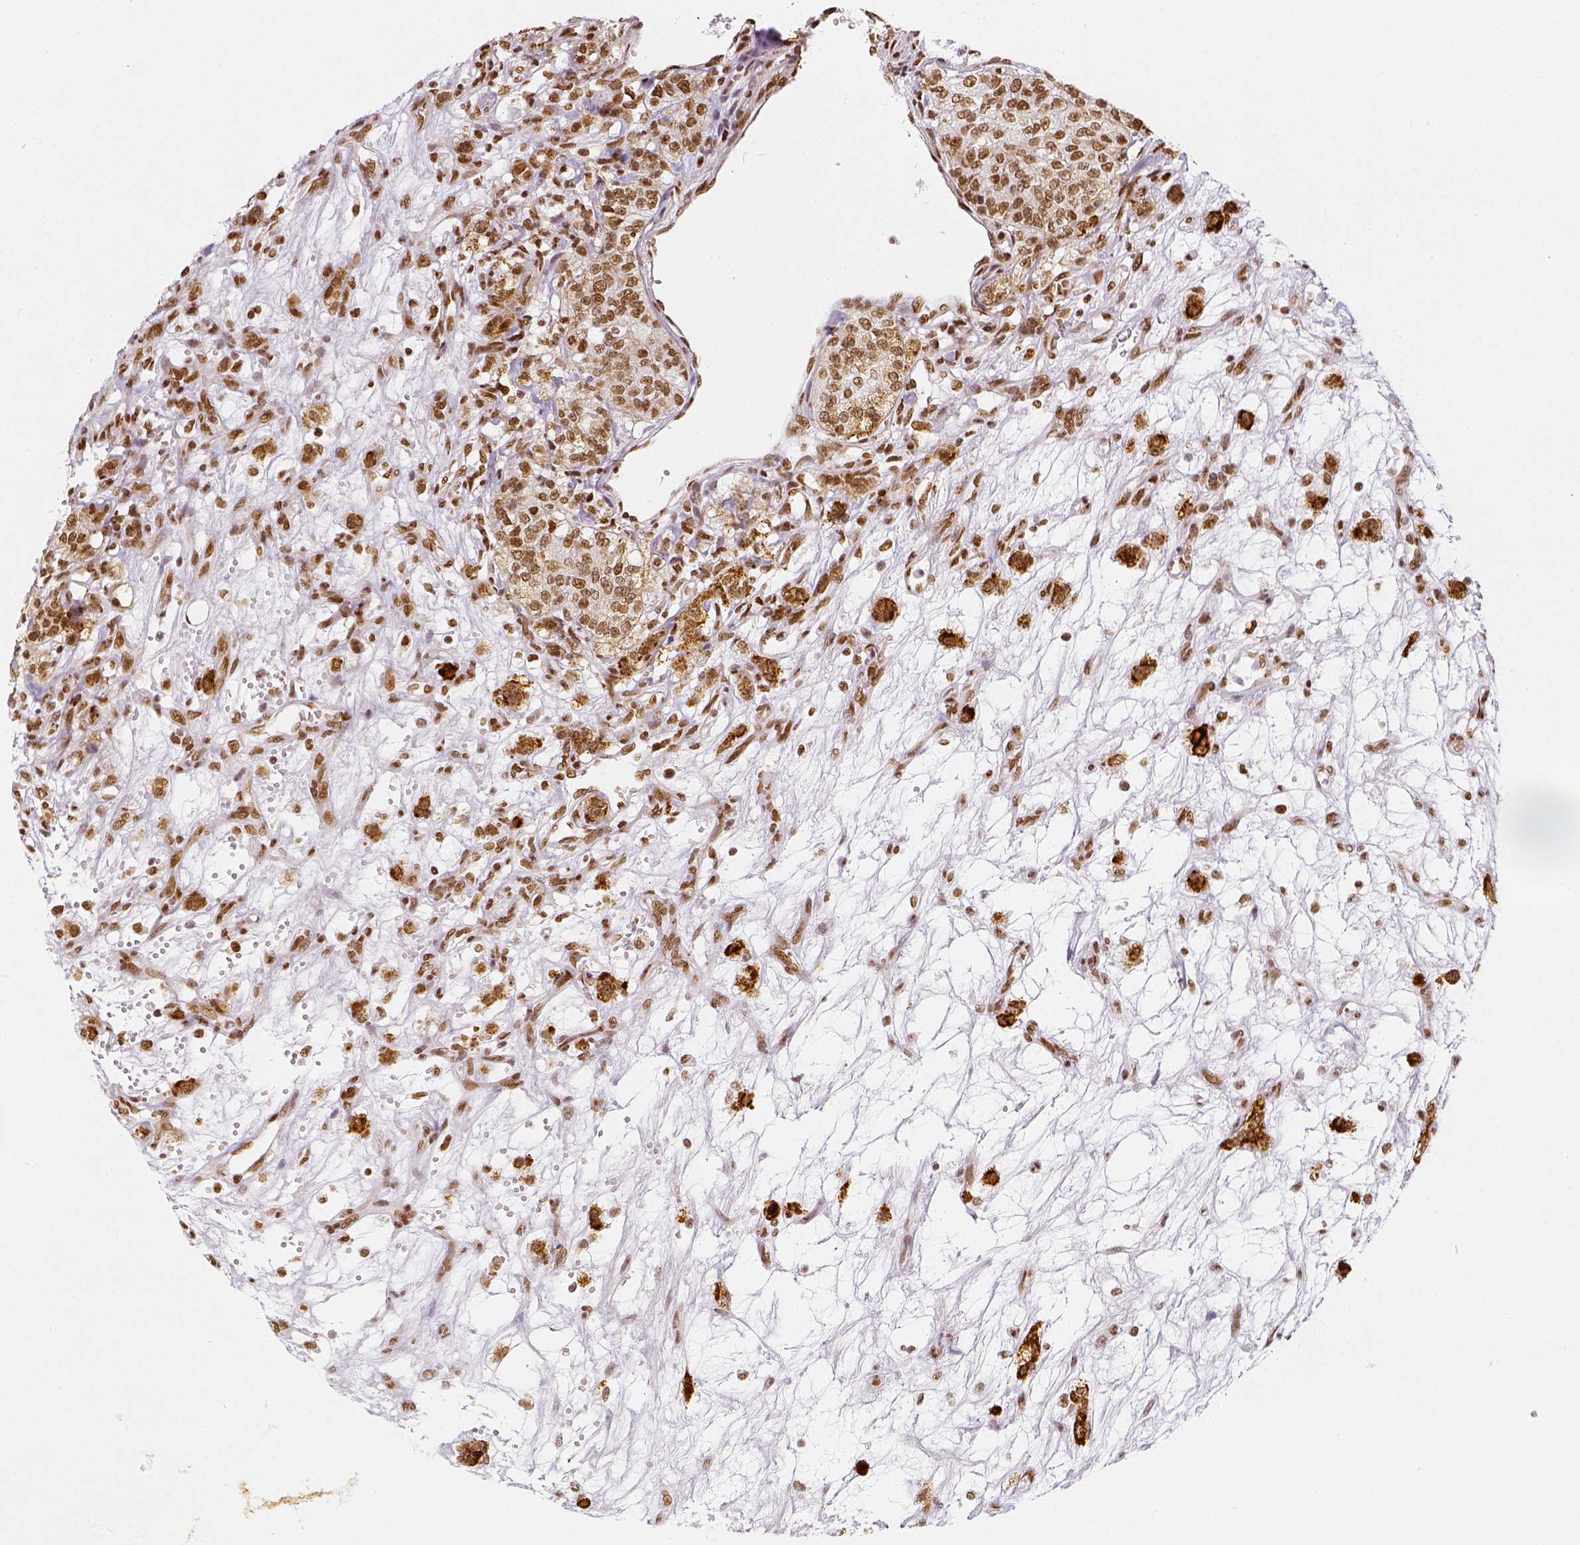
{"staining": {"intensity": "moderate", "quantity": ">75%", "location": "nuclear"}, "tissue": "renal cancer", "cell_type": "Tumor cells", "image_type": "cancer", "snomed": [{"axis": "morphology", "description": "Adenocarcinoma, NOS"}, {"axis": "topography", "description": "Kidney"}], "caption": "High-power microscopy captured an immunohistochemistry photomicrograph of renal adenocarcinoma, revealing moderate nuclear positivity in about >75% of tumor cells.", "gene": "KDM5B", "patient": {"sex": "female", "age": 63}}